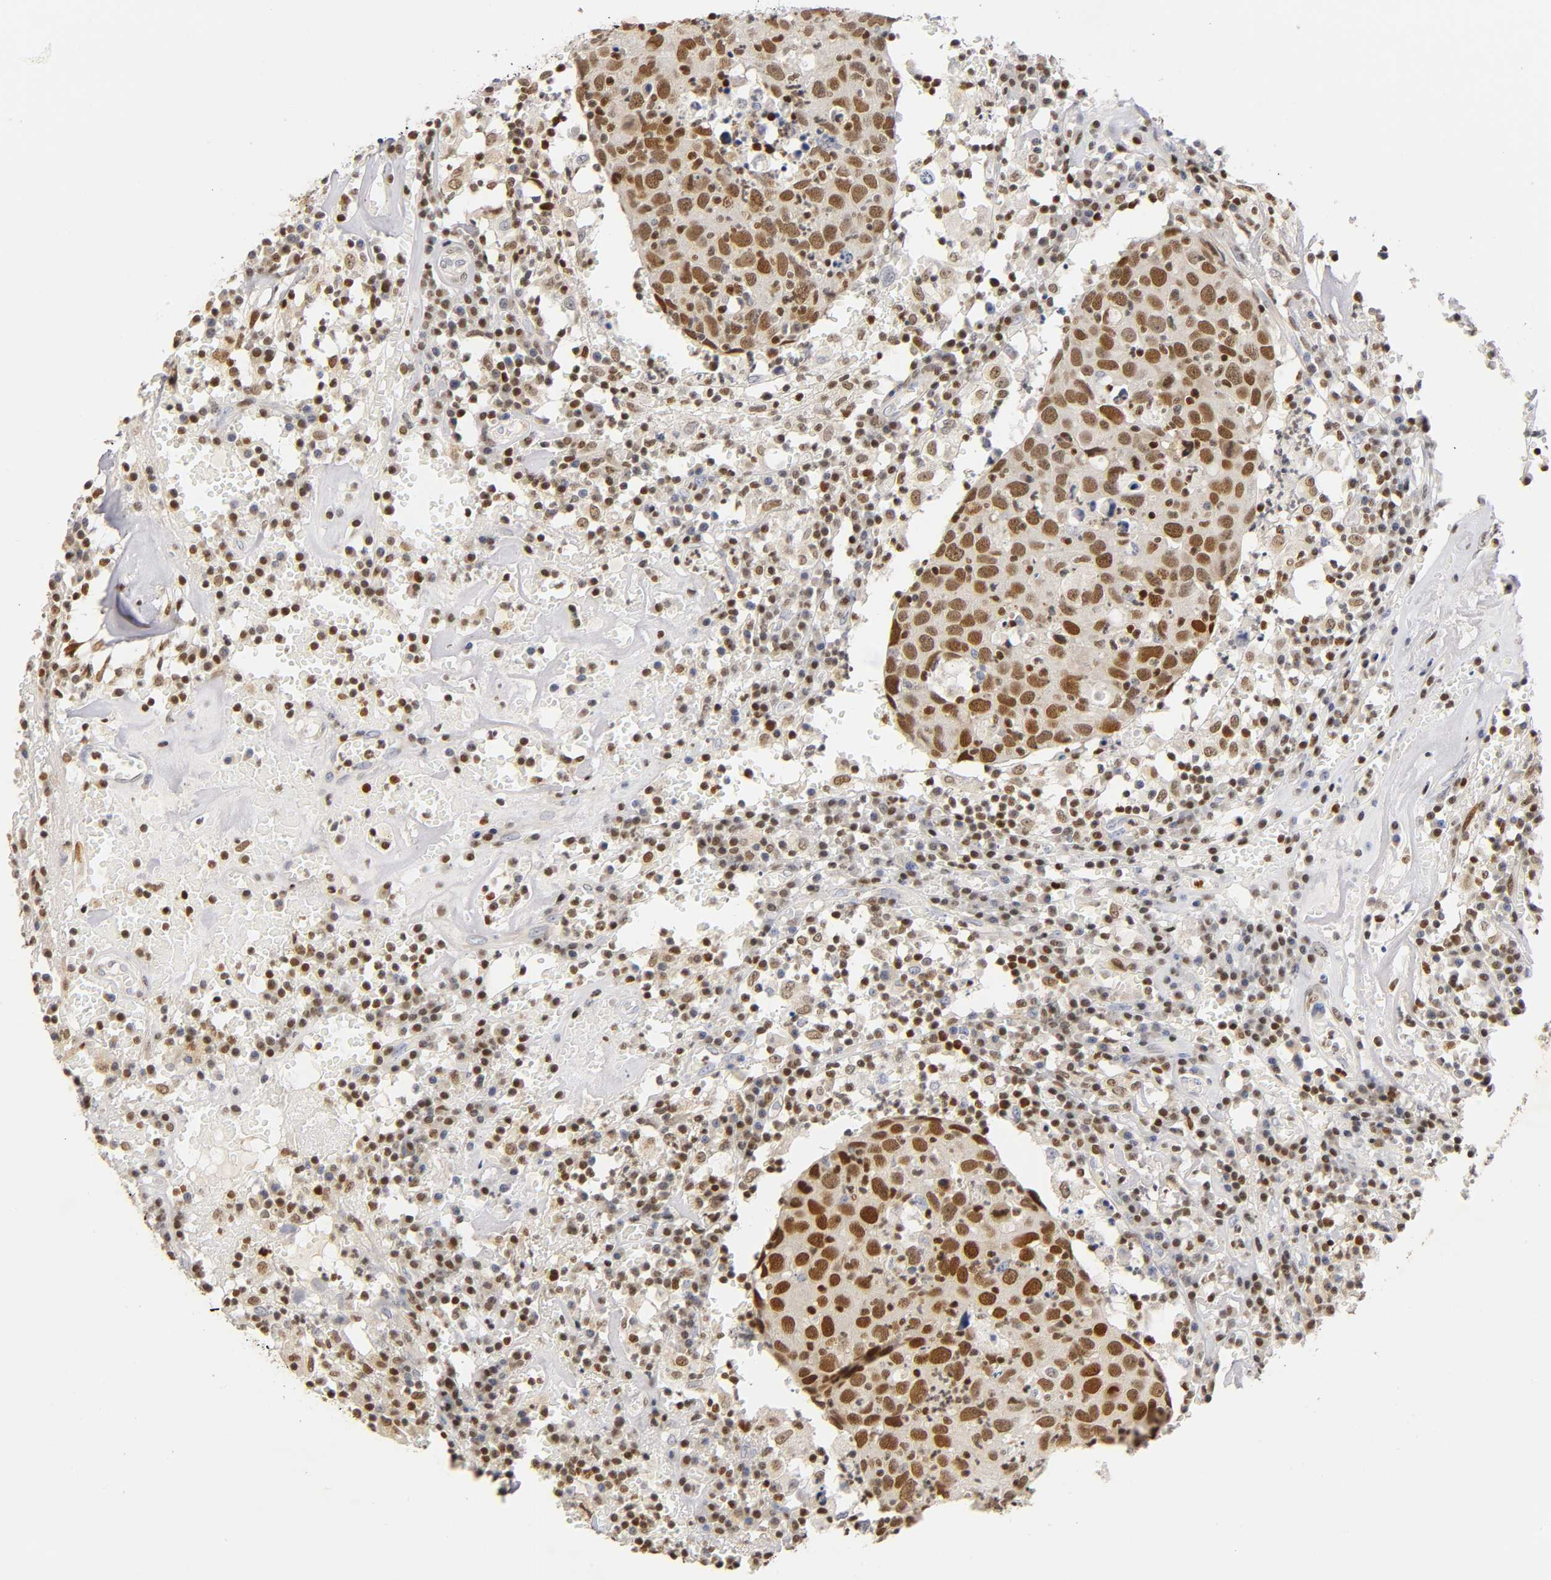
{"staining": {"intensity": "moderate", "quantity": ">75%", "location": "nuclear"}, "tissue": "head and neck cancer", "cell_type": "Tumor cells", "image_type": "cancer", "snomed": [{"axis": "morphology", "description": "Adenocarcinoma, NOS"}, {"axis": "topography", "description": "Salivary gland"}, {"axis": "topography", "description": "Head-Neck"}], "caption": "Head and neck cancer (adenocarcinoma) stained with DAB IHC displays medium levels of moderate nuclear positivity in approximately >75% of tumor cells. The staining is performed using DAB (3,3'-diaminobenzidine) brown chromogen to label protein expression. The nuclei are counter-stained blue using hematoxylin.", "gene": "RUNX1", "patient": {"sex": "female", "age": 65}}